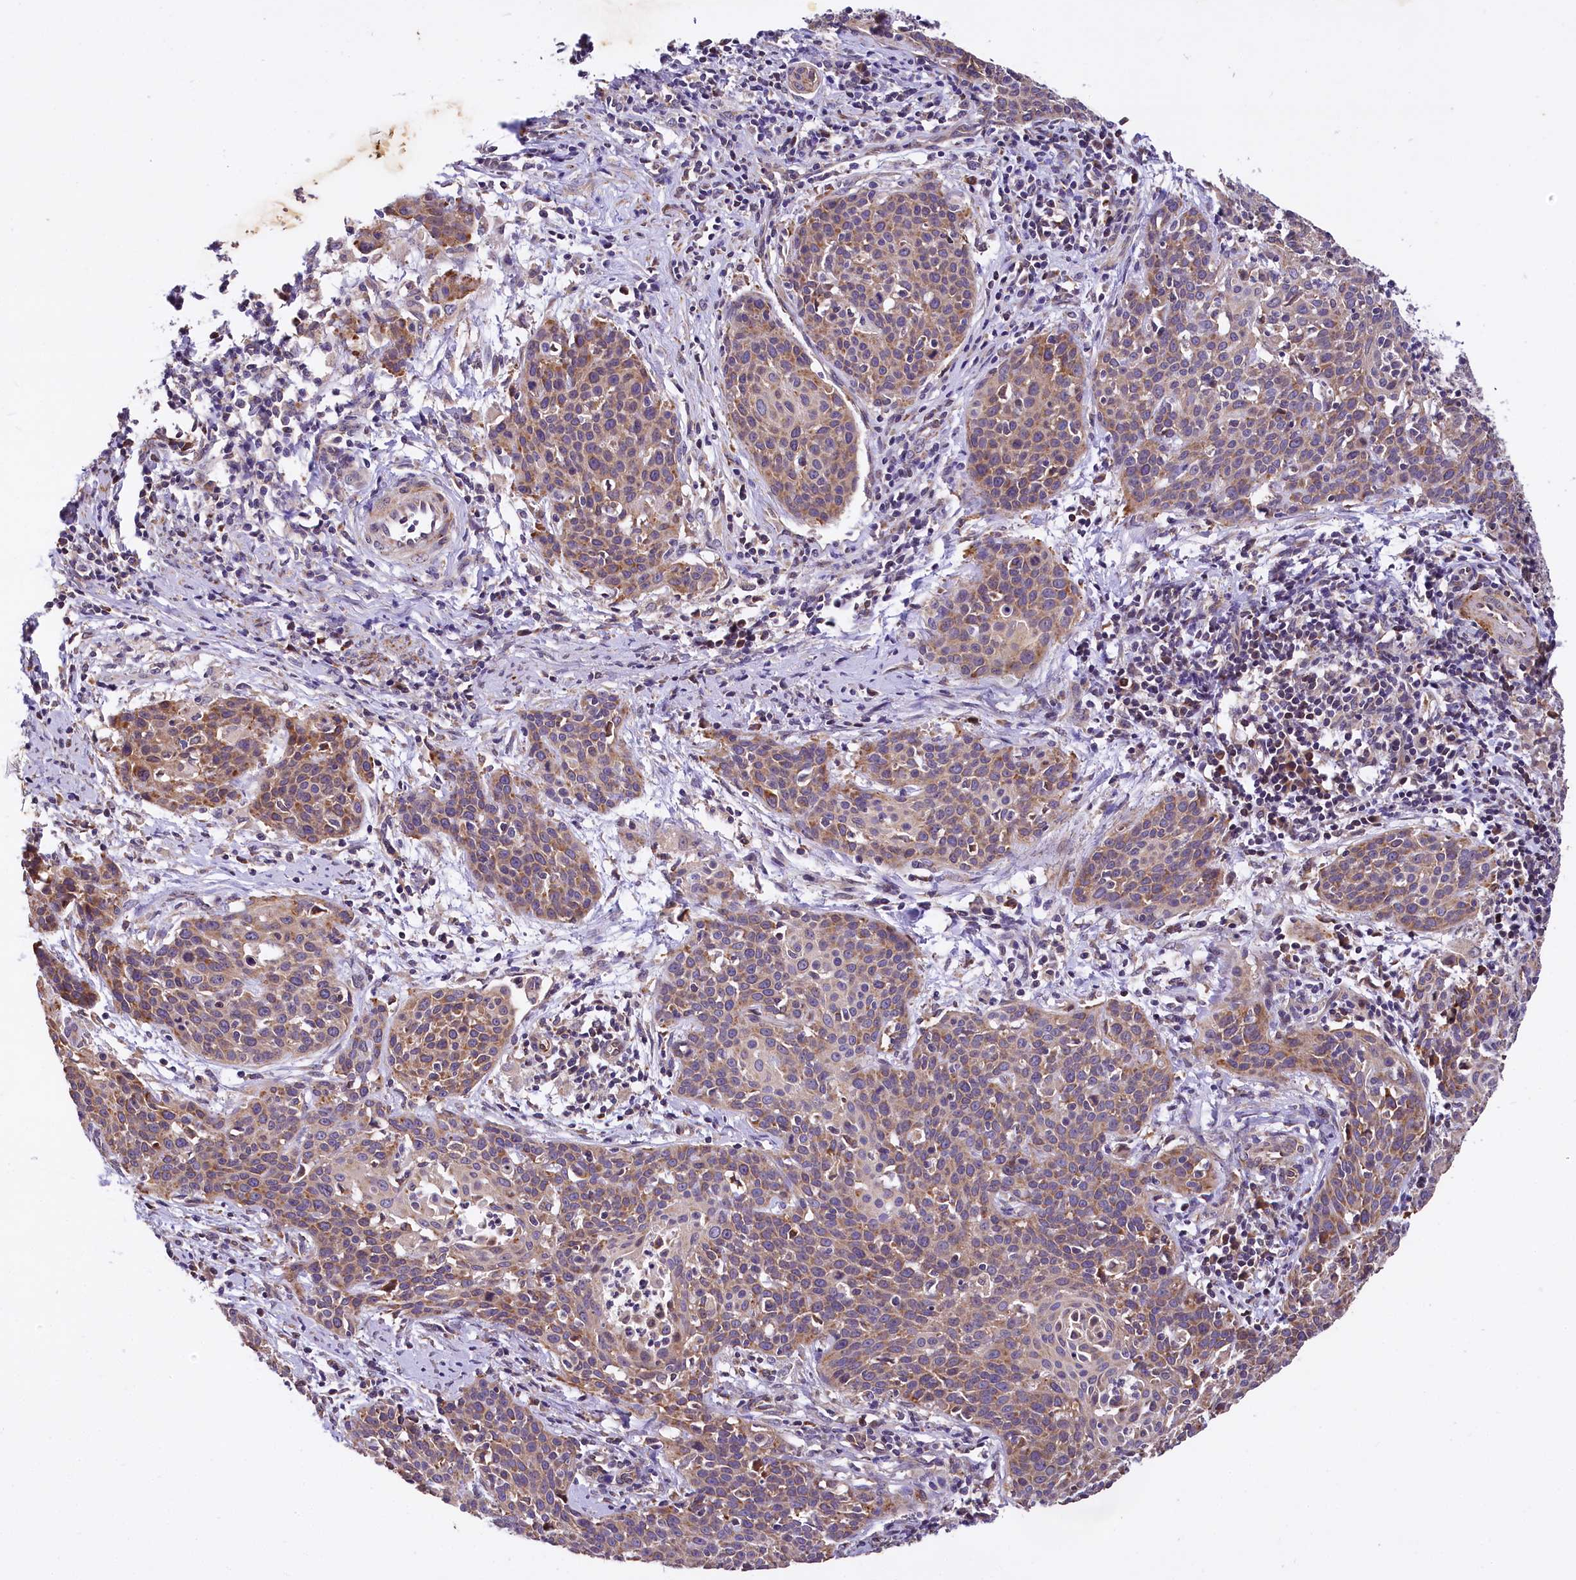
{"staining": {"intensity": "moderate", "quantity": "25%-75%", "location": "cytoplasmic/membranous"}, "tissue": "cervical cancer", "cell_type": "Tumor cells", "image_type": "cancer", "snomed": [{"axis": "morphology", "description": "Squamous cell carcinoma, NOS"}, {"axis": "topography", "description": "Cervix"}], "caption": "IHC of human cervical cancer demonstrates medium levels of moderate cytoplasmic/membranous positivity in approximately 25%-75% of tumor cells.", "gene": "SUPV3L1", "patient": {"sex": "female", "age": 38}}